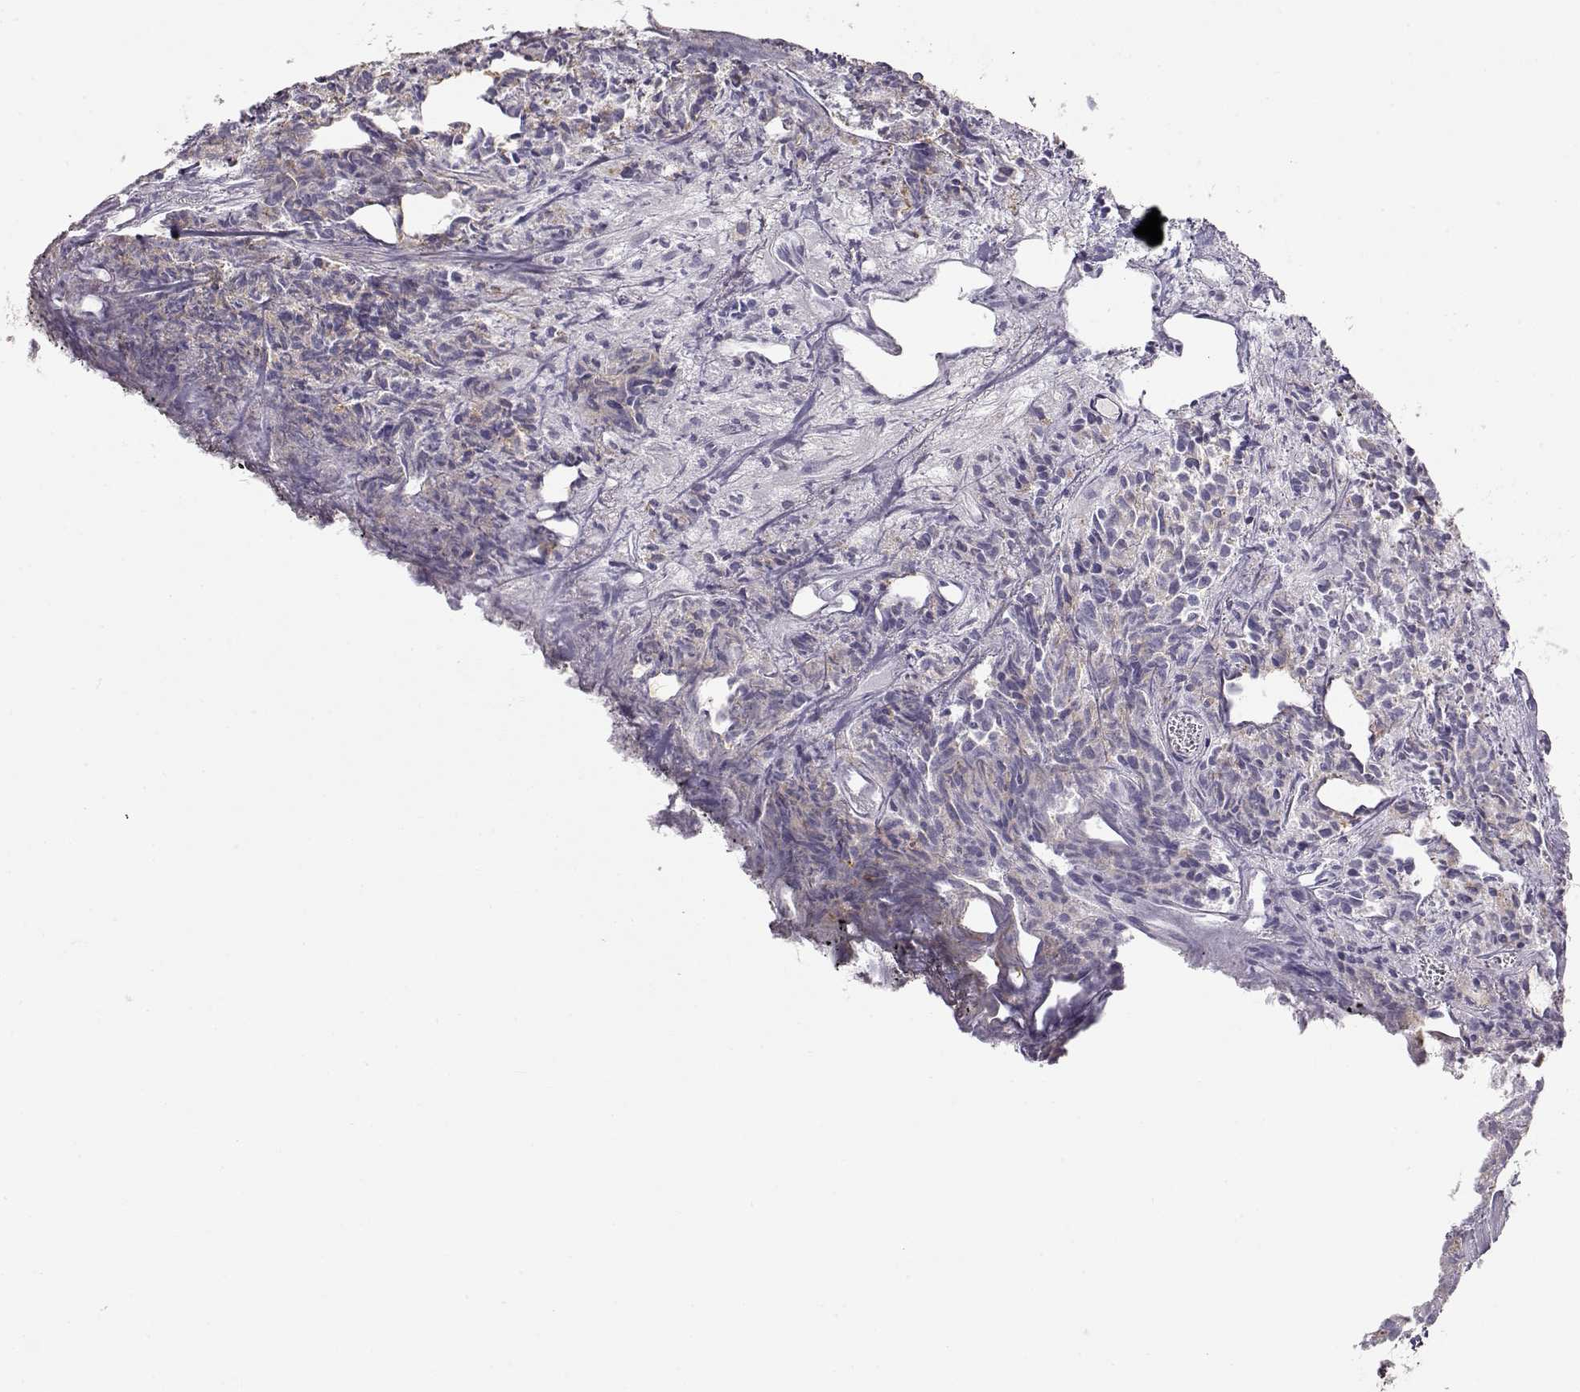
{"staining": {"intensity": "weak", "quantity": "<25%", "location": "cytoplasmic/membranous"}, "tissue": "prostate cancer", "cell_type": "Tumor cells", "image_type": "cancer", "snomed": [{"axis": "morphology", "description": "Adenocarcinoma, High grade"}, {"axis": "topography", "description": "Prostate"}], "caption": "Immunohistochemistry (IHC) micrograph of neoplastic tissue: human prostate adenocarcinoma (high-grade) stained with DAB reveals no significant protein positivity in tumor cells. (IHC, brightfield microscopy, high magnification).", "gene": "S100B", "patient": {"sex": "male", "age": 58}}